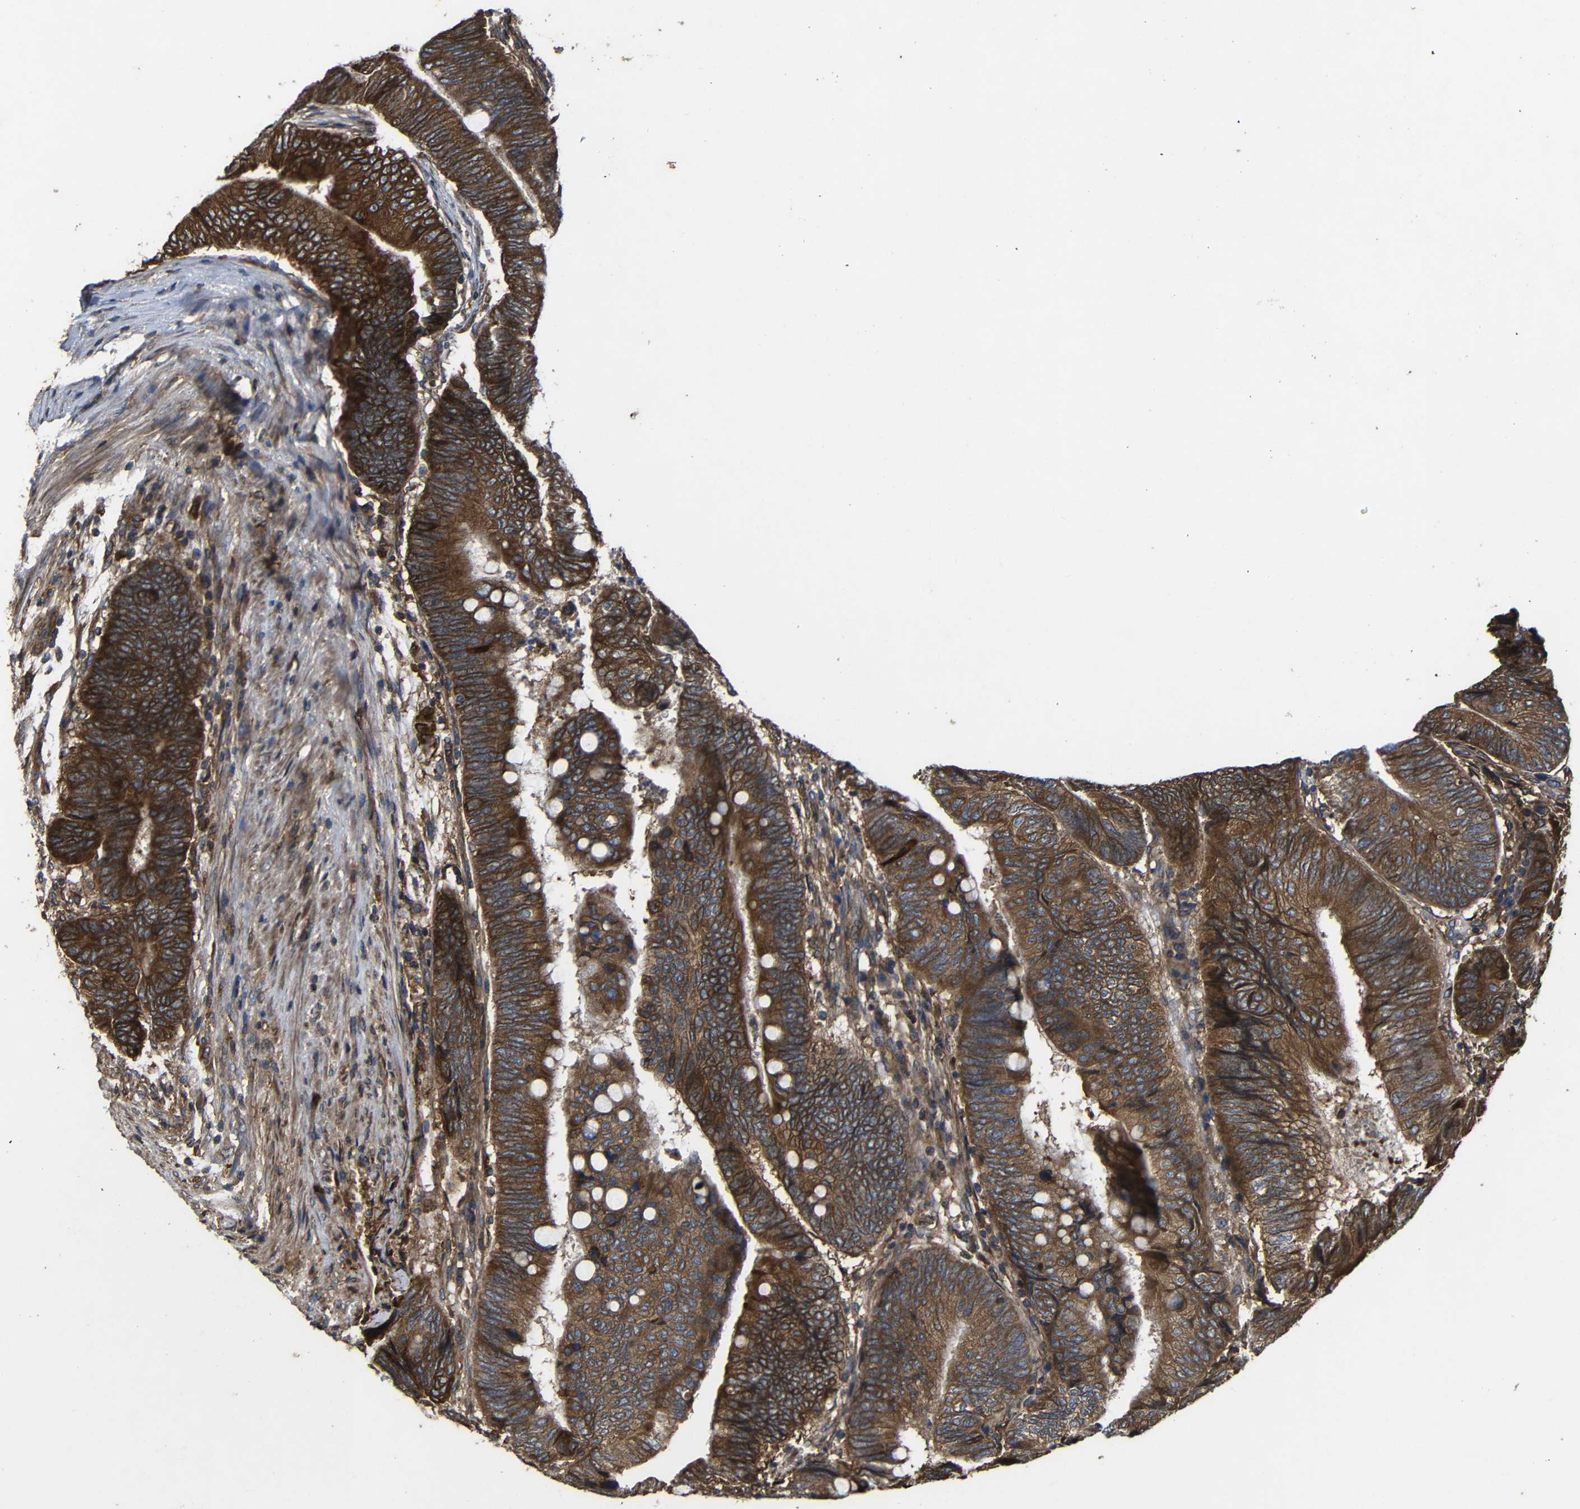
{"staining": {"intensity": "moderate", "quantity": ">75%", "location": "cytoplasmic/membranous"}, "tissue": "colorectal cancer", "cell_type": "Tumor cells", "image_type": "cancer", "snomed": [{"axis": "morphology", "description": "Normal tissue, NOS"}, {"axis": "morphology", "description": "Adenocarcinoma, NOS"}, {"axis": "topography", "description": "Rectum"}, {"axis": "topography", "description": "Peripheral nerve tissue"}], "caption": "Adenocarcinoma (colorectal) stained with immunohistochemistry (IHC) exhibits moderate cytoplasmic/membranous positivity in about >75% of tumor cells.", "gene": "TREM2", "patient": {"sex": "male", "age": 92}}